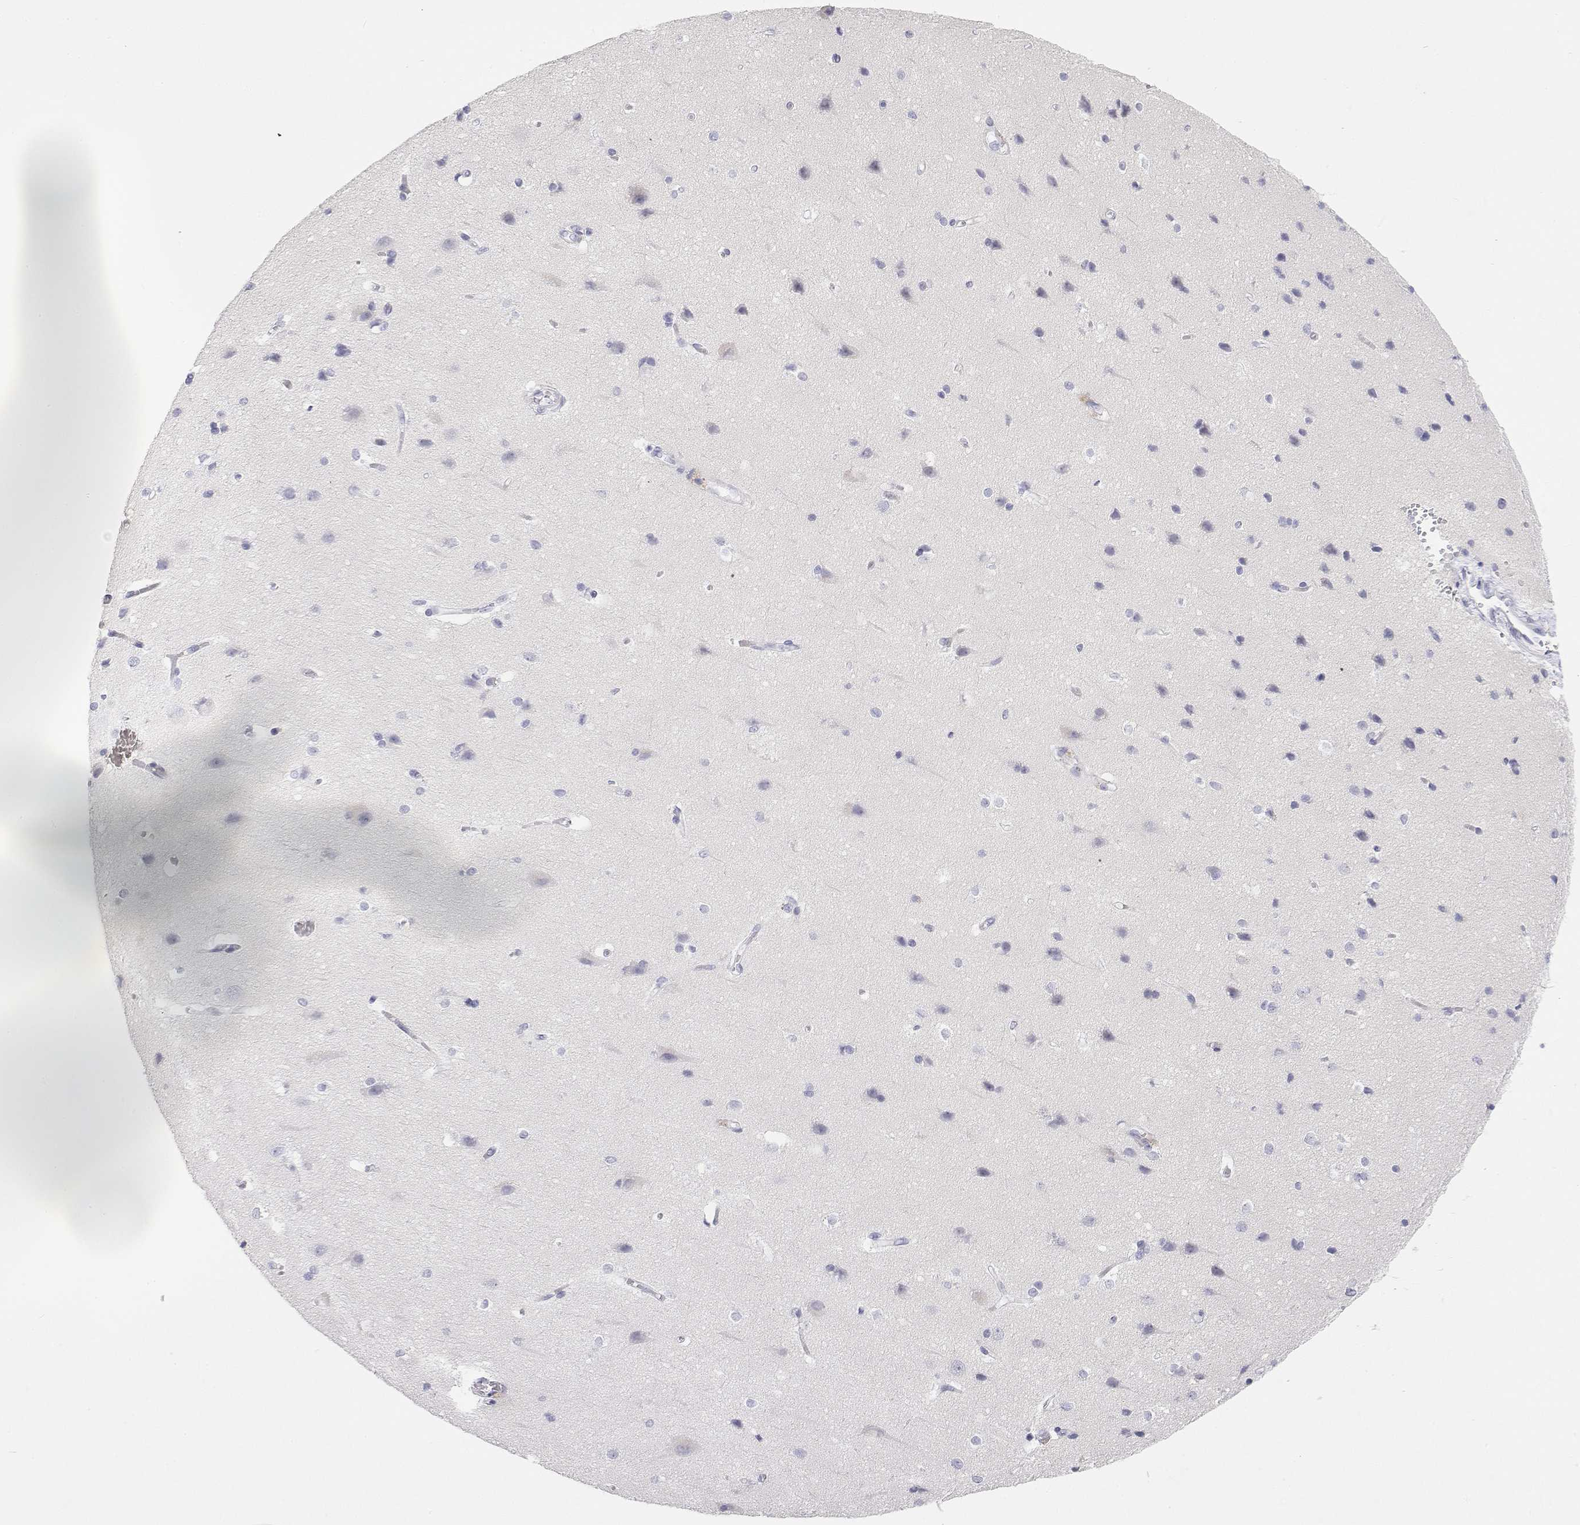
{"staining": {"intensity": "negative", "quantity": "none", "location": "none"}, "tissue": "cerebral cortex", "cell_type": "Endothelial cells", "image_type": "normal", "snomed": [{"axis": "morphology", "description": "Normal tissue, NOS"}, {"axis": "topography", "description": "Cerebral cortex"}], "caption": "IHC of normal human cerebral cortex exhibits no staining in endothelial cells. Brightfield microscopy of IHC stained with DAB (3,3'-diaminobenzidine) (brown) and hematoxylin (blue), captured at high magnification.", "gene": "MISP", "patient": {"sex": "male", "age": 37}}